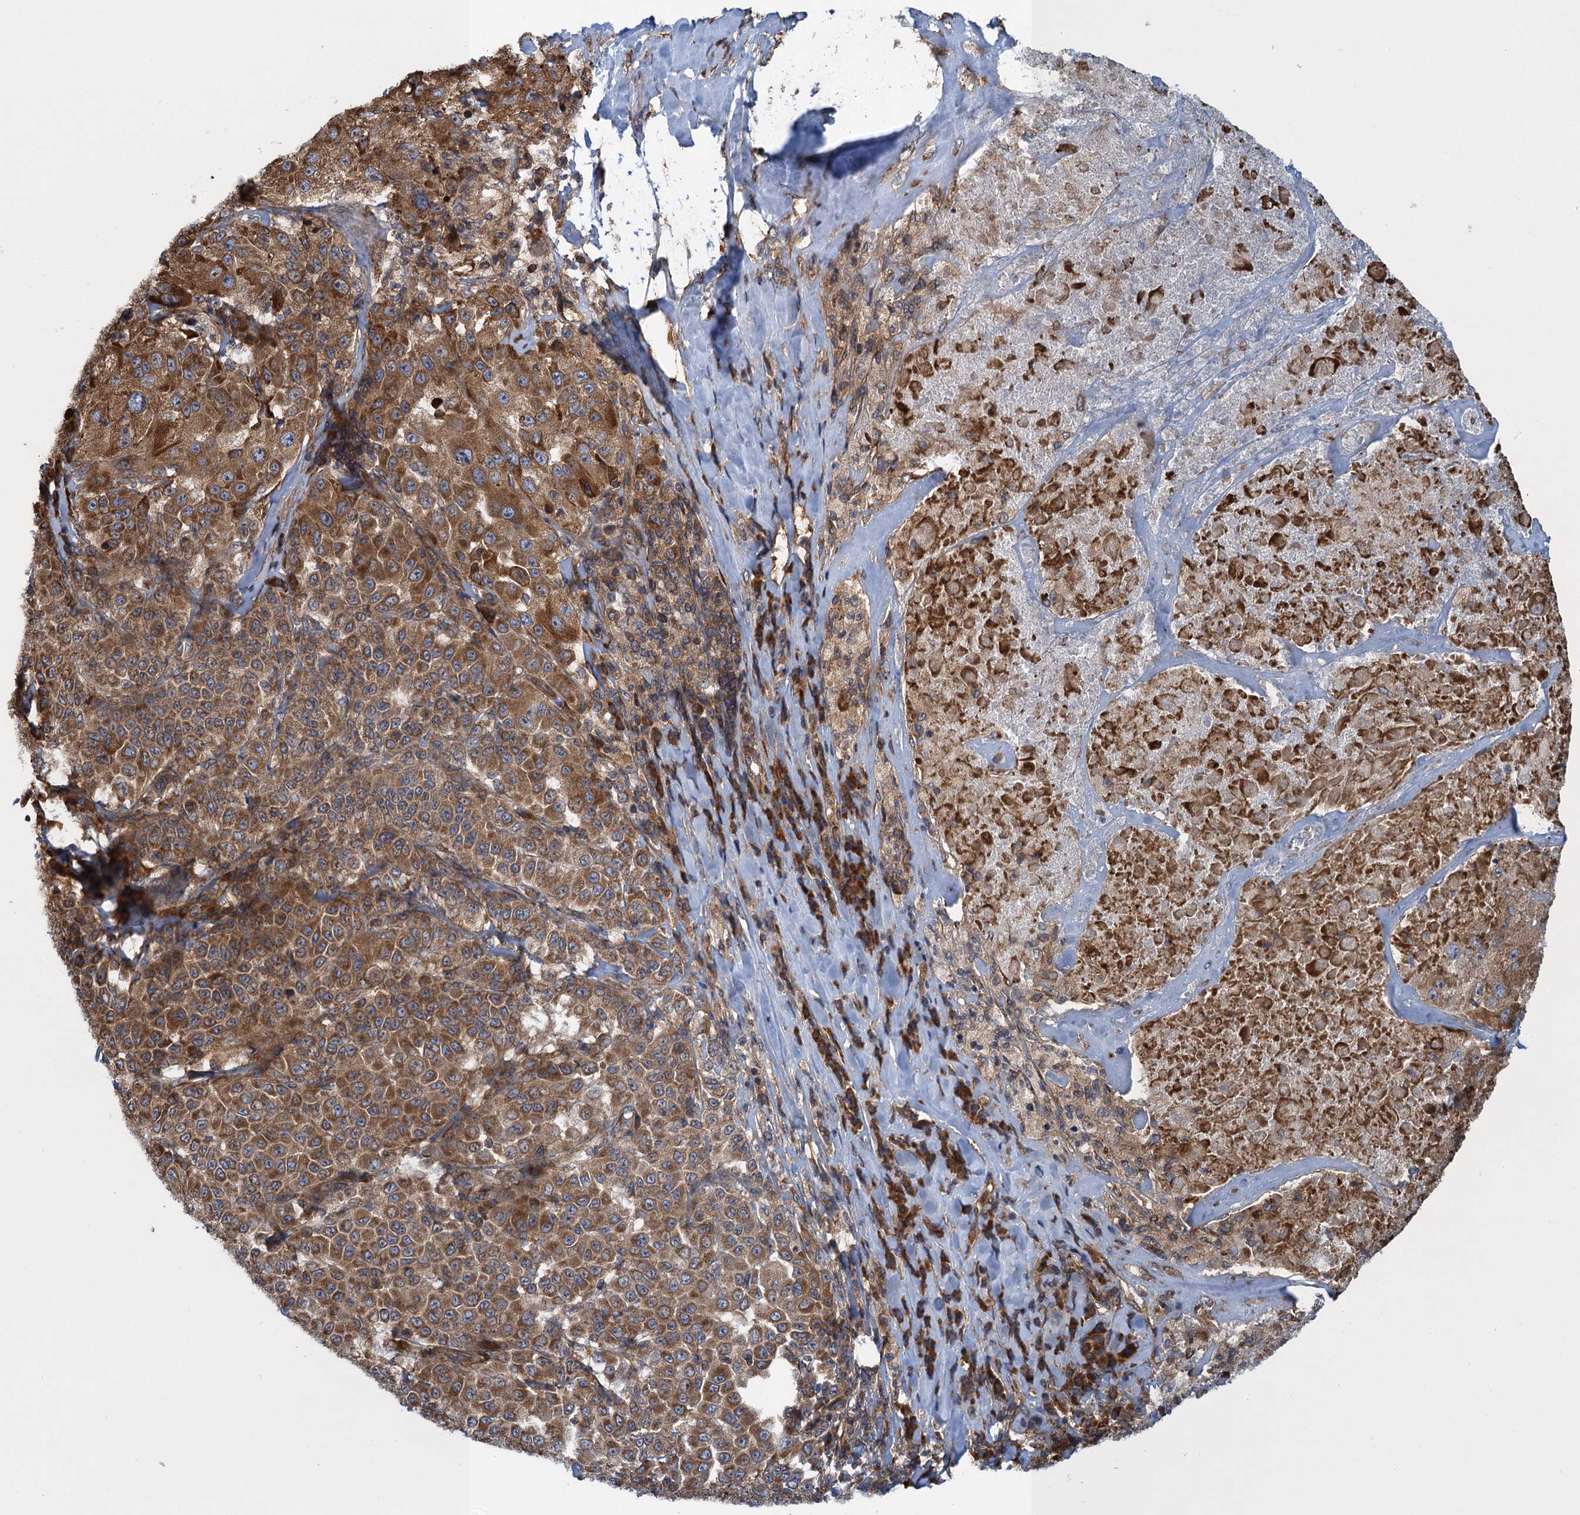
{"staining": {"intensity": "strong", "quantity": ">75%", "location": "cytoplasmic/membranous"}, "tissue": "melanoma", "cell_type": "Tumor cells", "image_type": "cancer", "snomed": [{"axis": "morphology", "description": "Malignant melanoma, Metastatic site"}, {"axis": "topography", "description": "Lymph node"}], "caption": "Melanoma stained with IHC demonstrates strong cytoplasmic/membranous expression in about >75% of tumor cells.", "gene": "MDM1", "patient": {"sex": "male", "age": 62}}